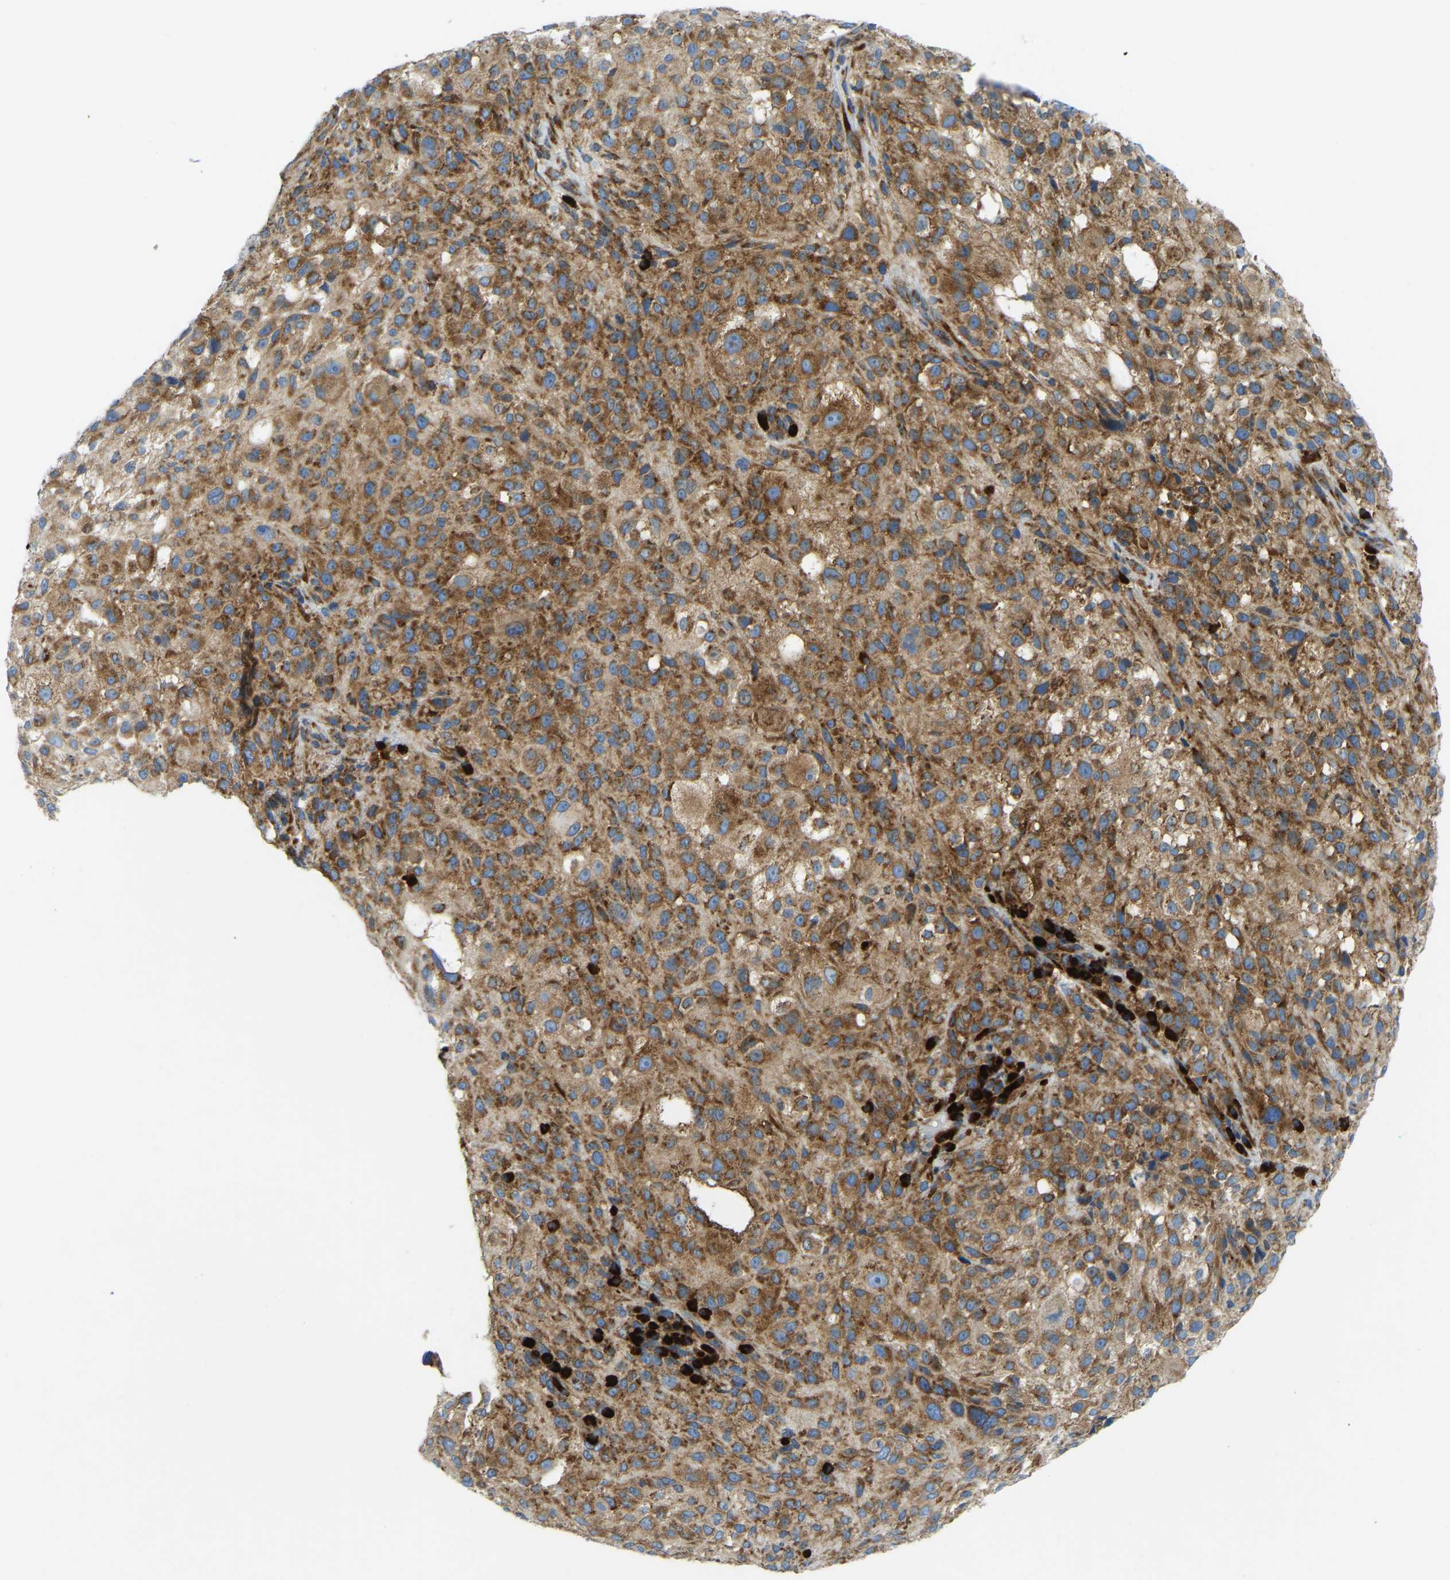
{"staining": {"intensity": "moderate", "quantity": ">75%", "location": "cytoplasmic/membranous"}, "tissue": "melanoma", "cell_type": "Tumor cells", "image_type": "cancer", "snomed": [{"axis": "morphology", "description": "Necrosis, NOS"}, {"axis": "morphology", "description": "Malignant melanoma, NOS"}, {"axis": "topography", "description": "Skin"}], "caption": "A brown stain shows moderate cytoplasmic/membranous positivity of a protein in human melanoma tumor cells.", "gene": "SND1", "patient": {"sex": "female", "age": 87}}